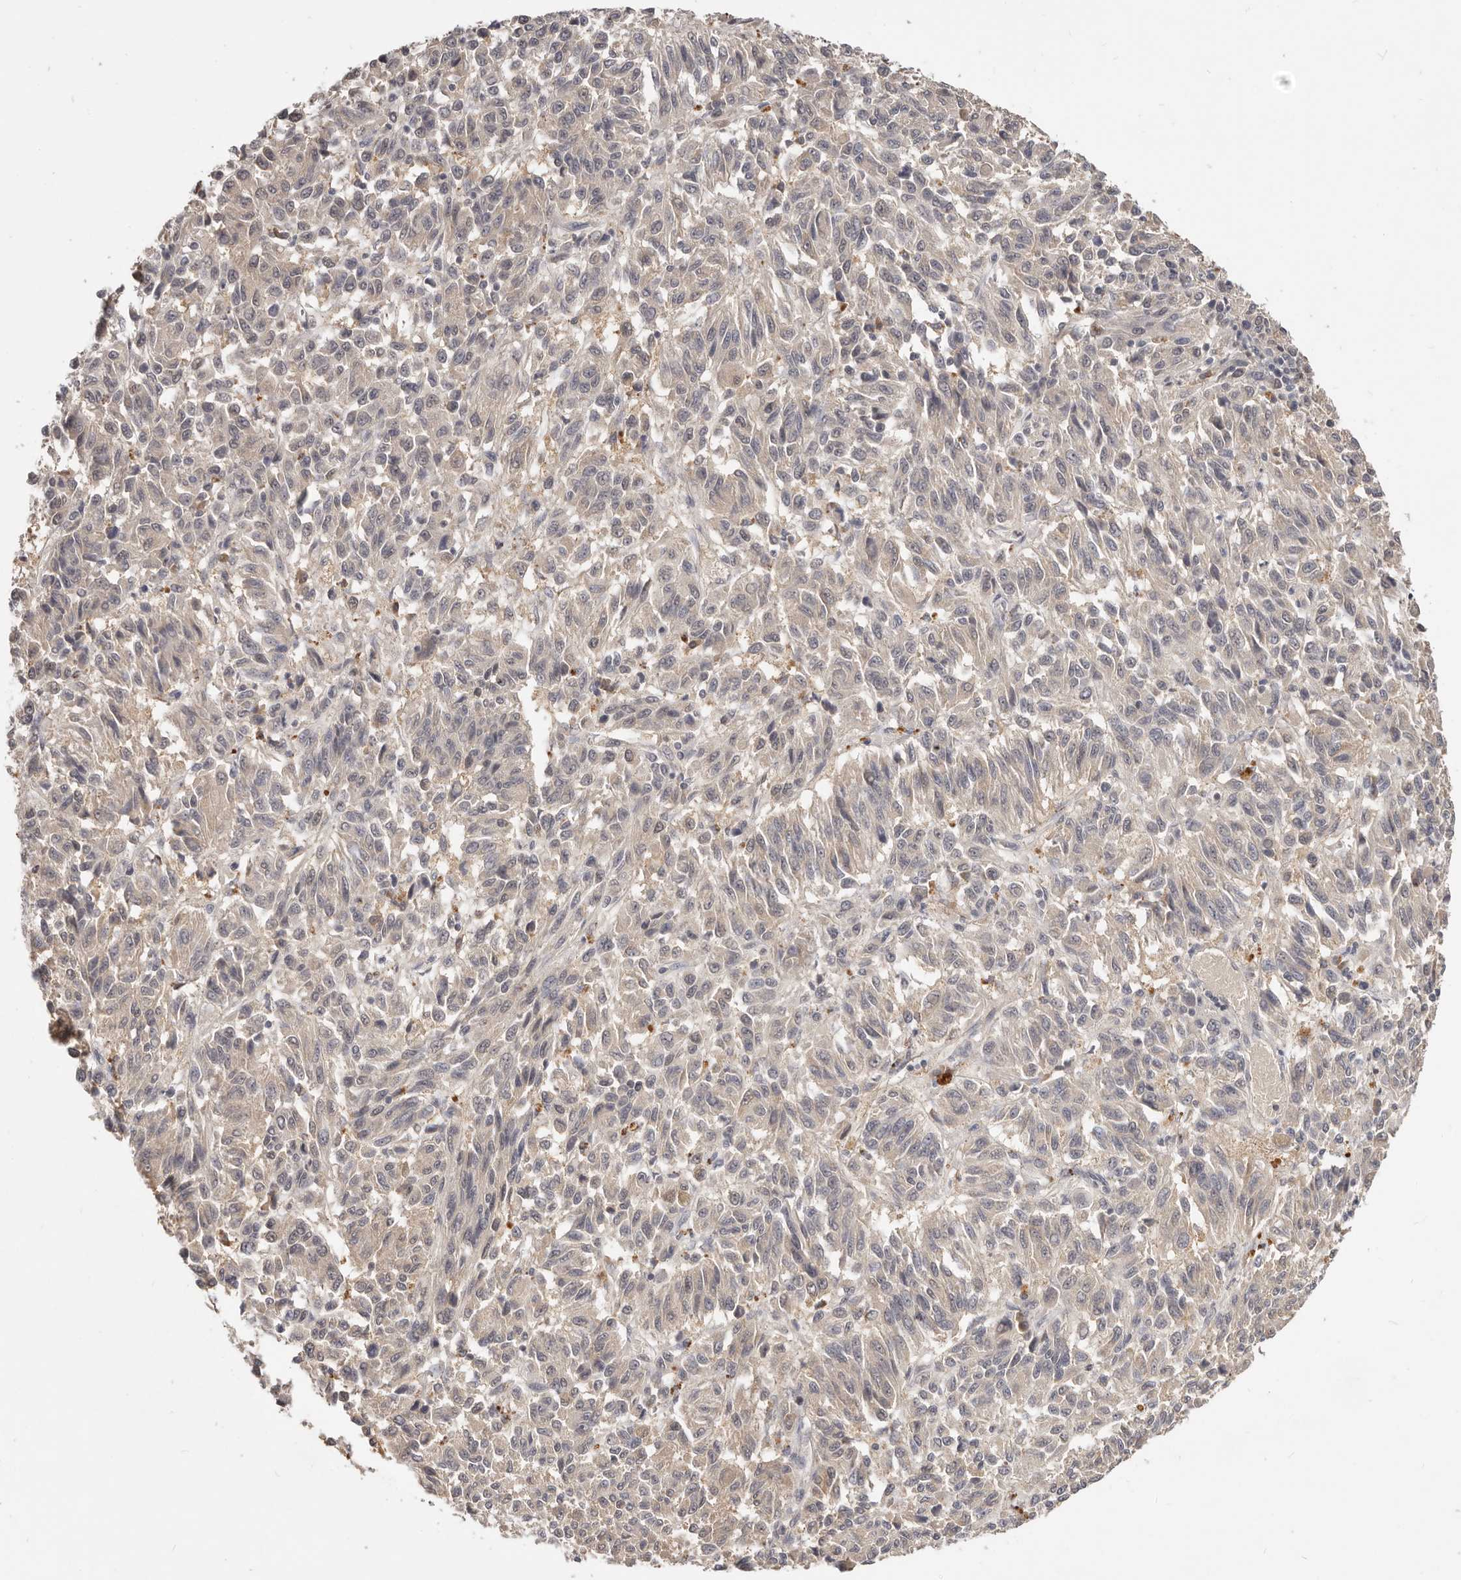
{"staining": {"intensity": "negative", "quantity": "none", "location": "none"}, "tissue": "melanoma", "cell_type": "Tumor cells", "image_type": "cancer", "snomed": [{"axis": "morphology", "description": "Malignant melanoma, Metastatic site"}, {"axis": "topography", "description": "Lung"}], "caption": "The image displays no significant staining in tumor cells of melanoma.", "gene": "TSPAN13", "patient": {"sex": "male", "age": 64}}